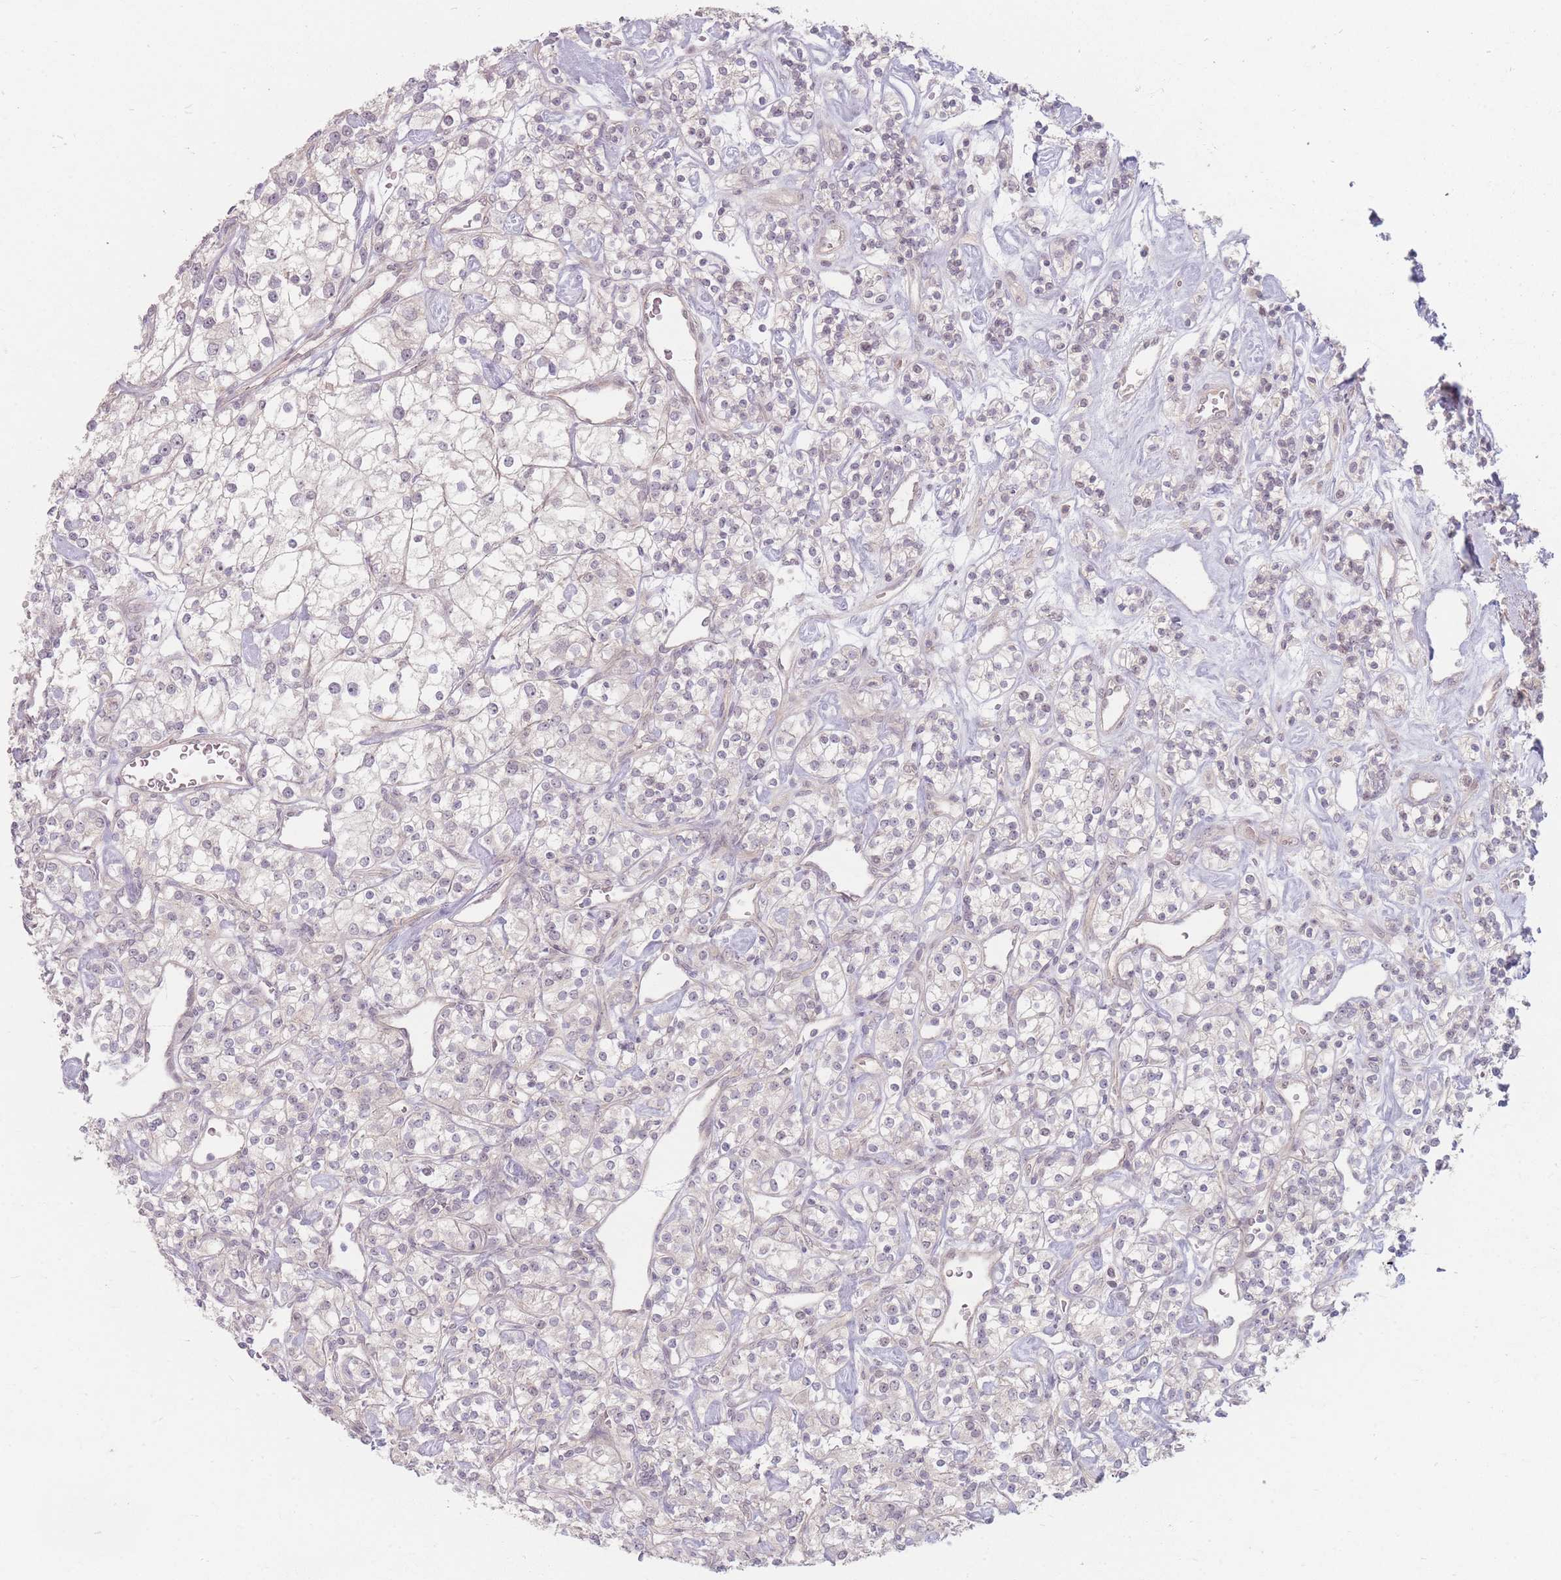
{"staining": {"intensity": "negative", "quantity": "none", "location": "none"}, "tissue": "renal cancer", "cell_type": "Tumor cells", "image_type": "cancer", "snomed": [{"axis": "morphology", "description": "Adenocarcinoma, NOS"}, {"axis": "topography", "description": "Kidney"}], "caption": "Immunohistochemistry (IHC) of renal cancer (adenocarcinoma) exhibits no staining in tumor cells.", "gene": "GABRA6", "patient": {"sex": "male", "age": 77}}